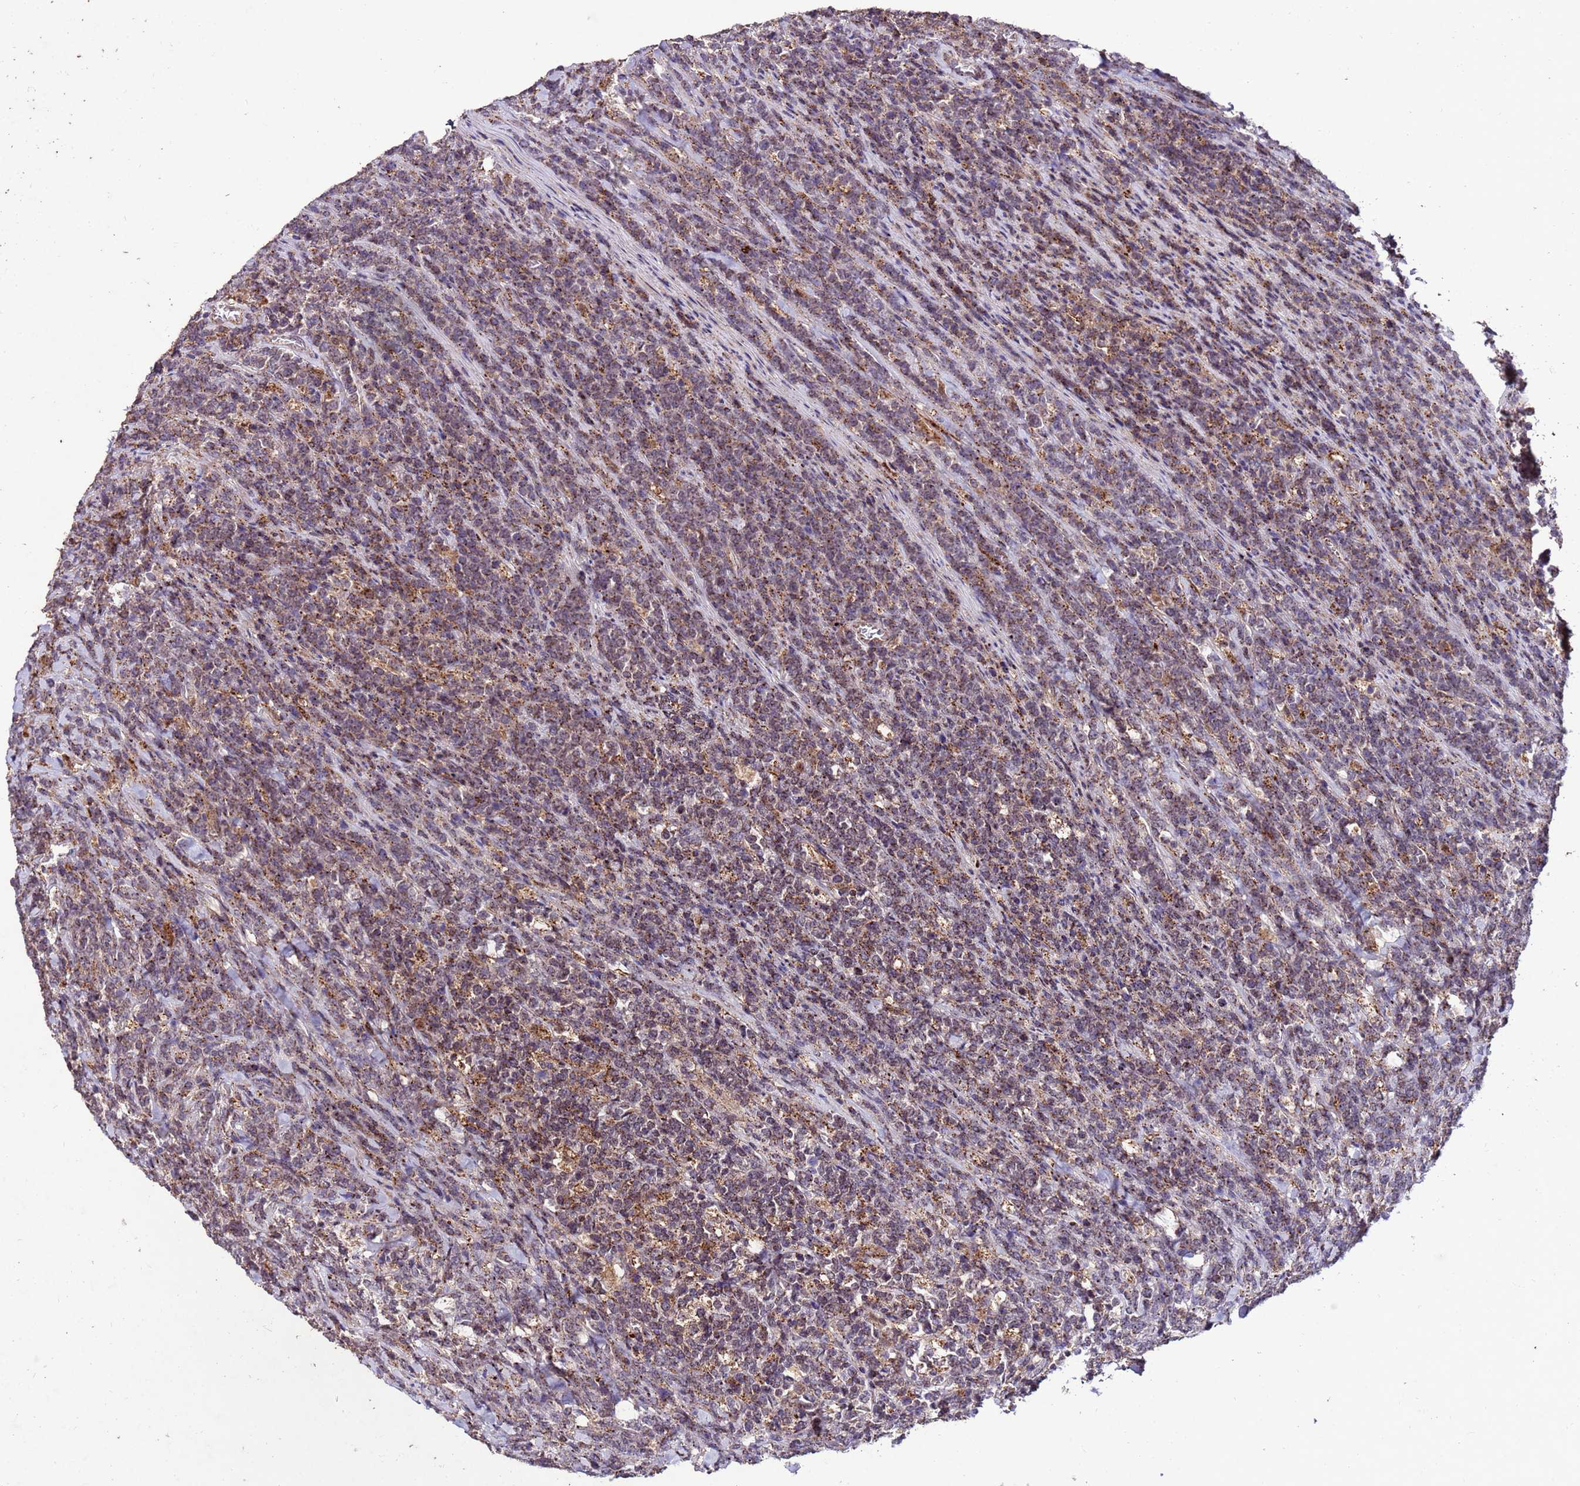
{"staining": {"intensity": "moderate", "quantity": "25%-75%", "location": "cytoplasmic/membranous"}, "tissue": "lymphoma", "cell_type": "Tumor cells", "image_type": "cancer", "snomed": [{"axis": "morphology", "description": "Malignant lymphoma, non-Hodgkin's type, High grade"}, {"axis": "topography", "description": "Small intestine"}], "caption": "IHC micrograph of neoplastic tissue: human malignant lymphoma, non-Hodgkin's type (high-grade) stained using IHC displays medium levels of moderate protein expression localized specifically in the cytoplasmic/membranous of tumor cells, appearing as a cytoplasmic/membranous brown color.", "gene": "TOR4A", "patient": {"sex": "male", "age": 8}}